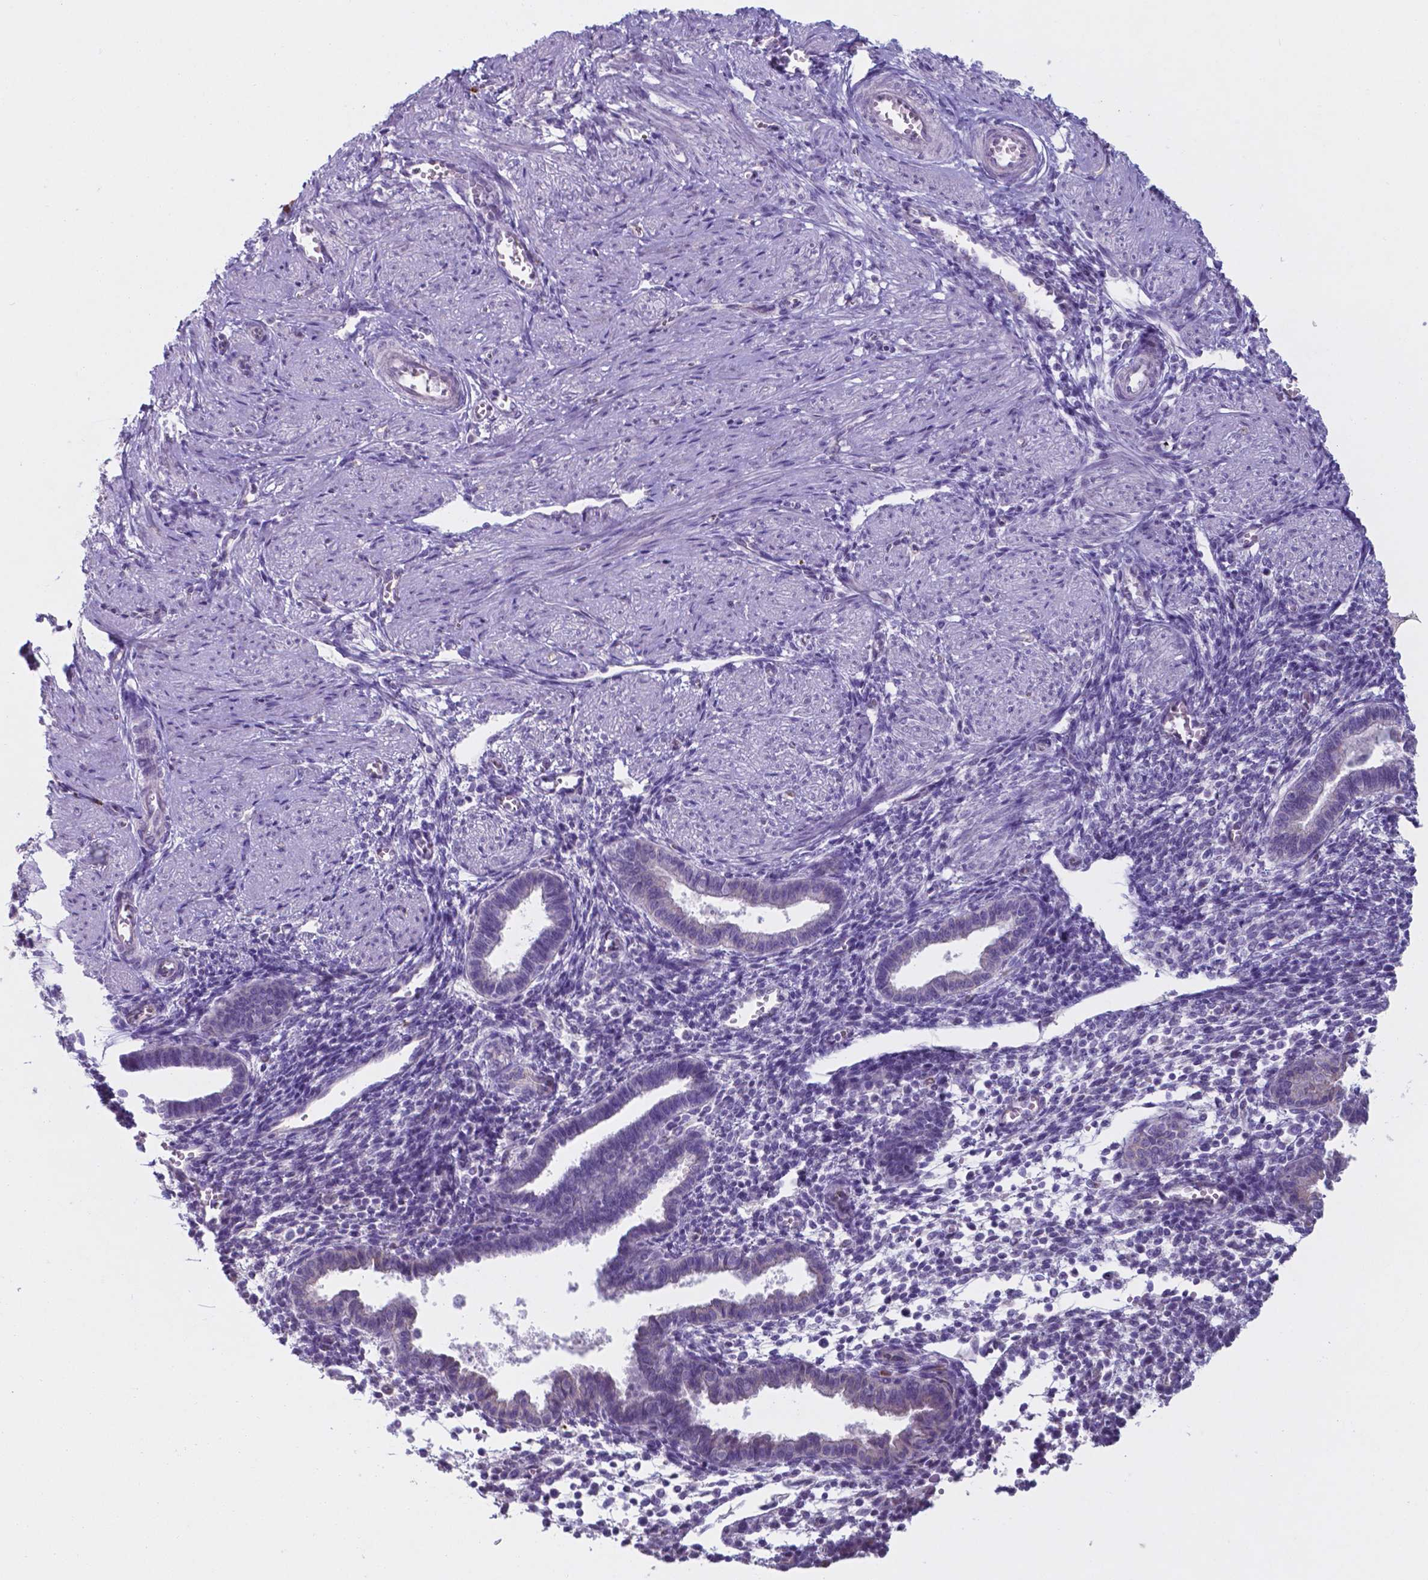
{"staining": {"intensity": "negative", "quantity": "none", "location": "none"}, "tissue": "endometrium", "cell_type": "Cells in endometrial stroma", "image_type": "normal", "snomed": [{"axis": "morphology", "description": "Normal tissue, NOS"}, {"axis": "topography", "description": "Endometrium"}], "caption": "High magnification brightfield microscopy of normal endometrium stained with DAB (brown) and counterstained with hematoxylin (blue): cells in endometrial stroma show no significant expression. (DAB (3,3'-diaminobenzidine) immunohistochemistry visualized using brightfield microscopy, high magnification).", "gene": "UBE2J1", "patient": {"sex": "female", "age": 37}}